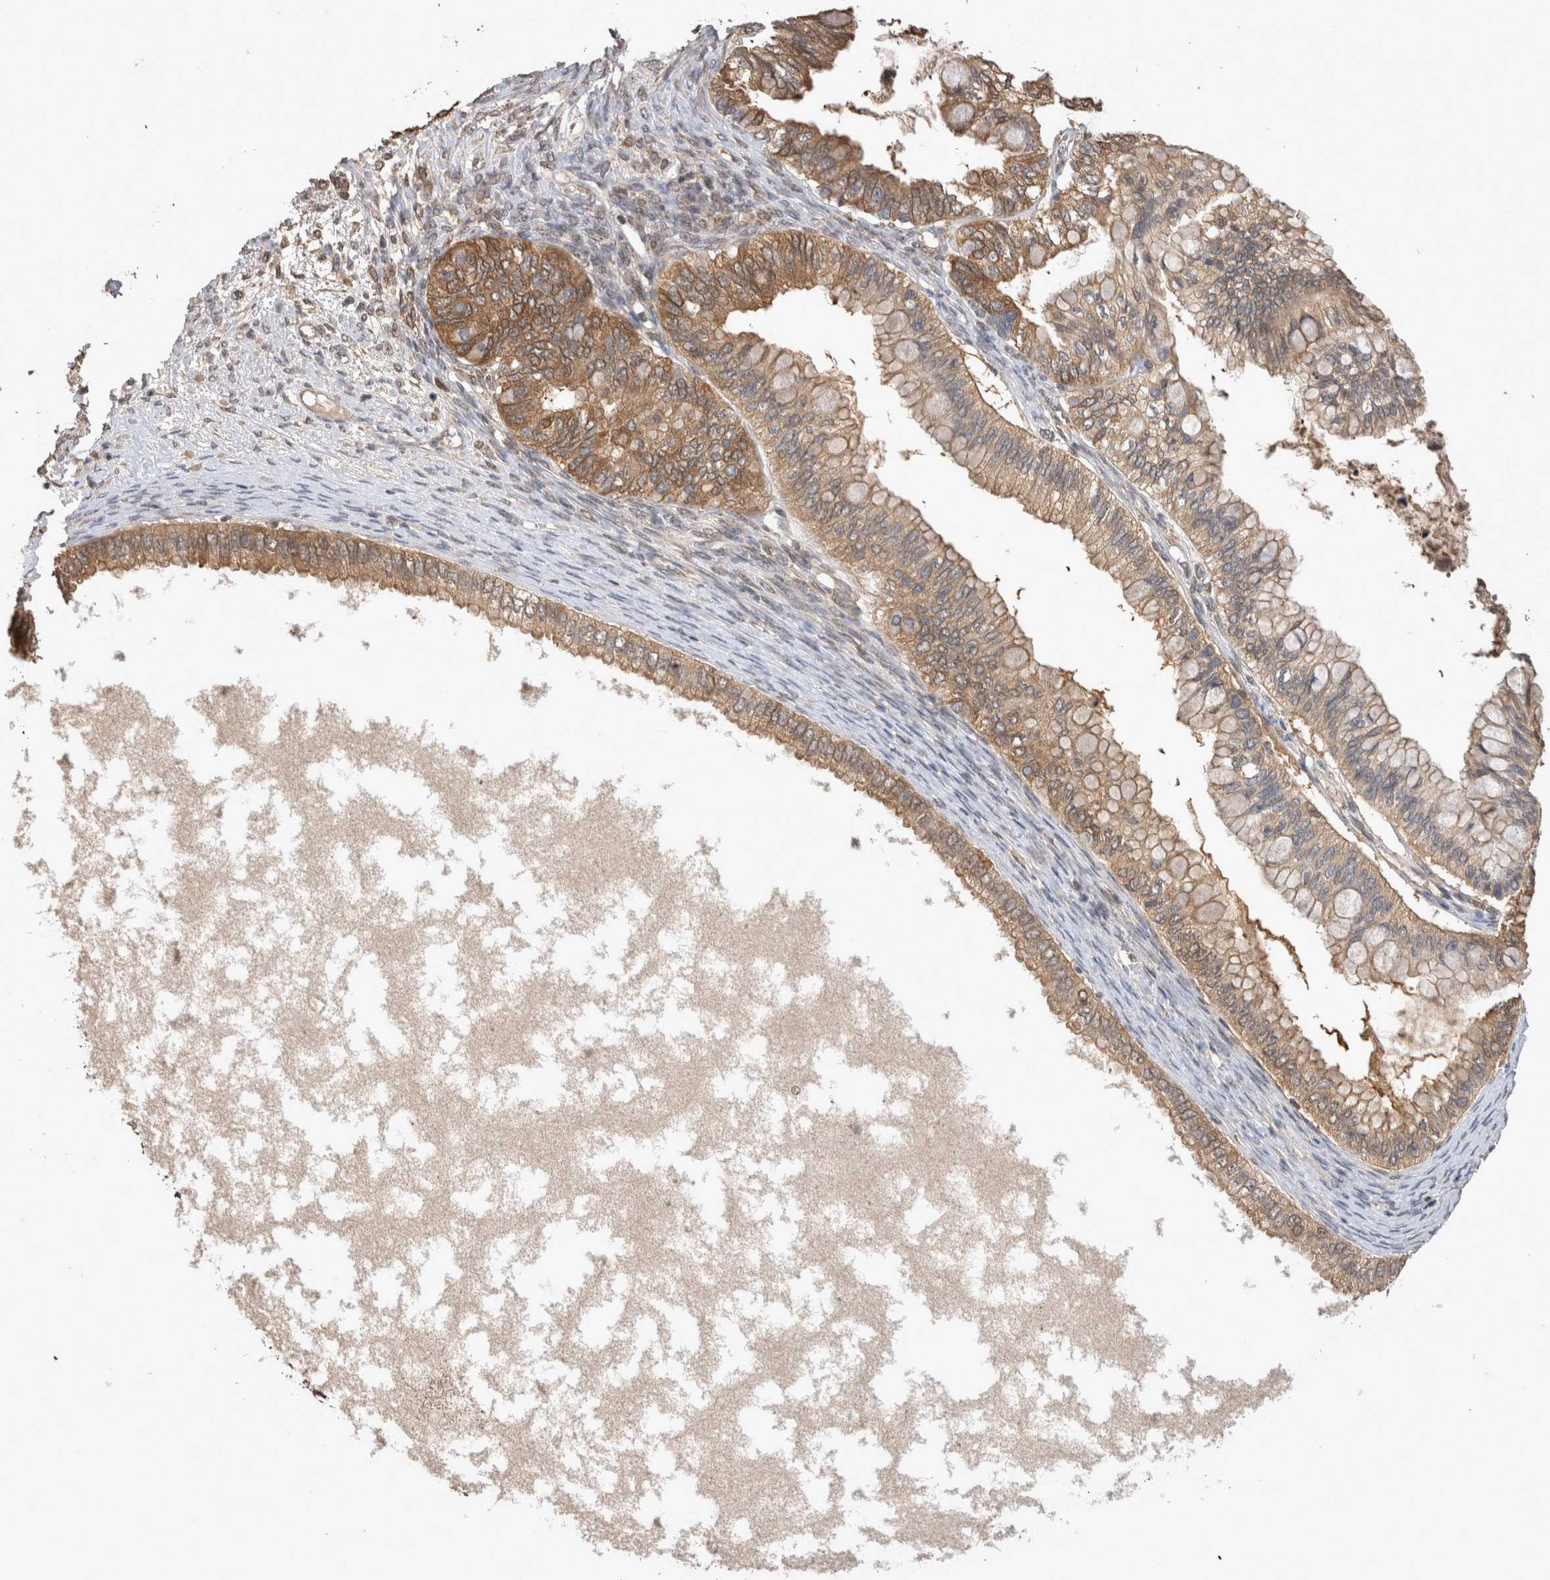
{"staining": {"intensity": "moderate", "quantity": ">75%", "location": "cytoplasmic/membranous"}, "tissue": "ovarian cancer", "cell_type": "Tumor cells", "image_type": "cancer", "snomed": [{"axis": "morphology", "description": "Cystadenocarcinoma, mucinous, NOS"}, {"axis": "topography", "description": "Ovary"}], "caption": "Immunohistochemical staining of human mucinous cystadenocarcinoma (ovarian) shows moderate cytoplasmic/membranous protein expression in approximately >75% of tumor cells.", "gene": "PREP", "patient": {"sex": "female", "age": 80}}